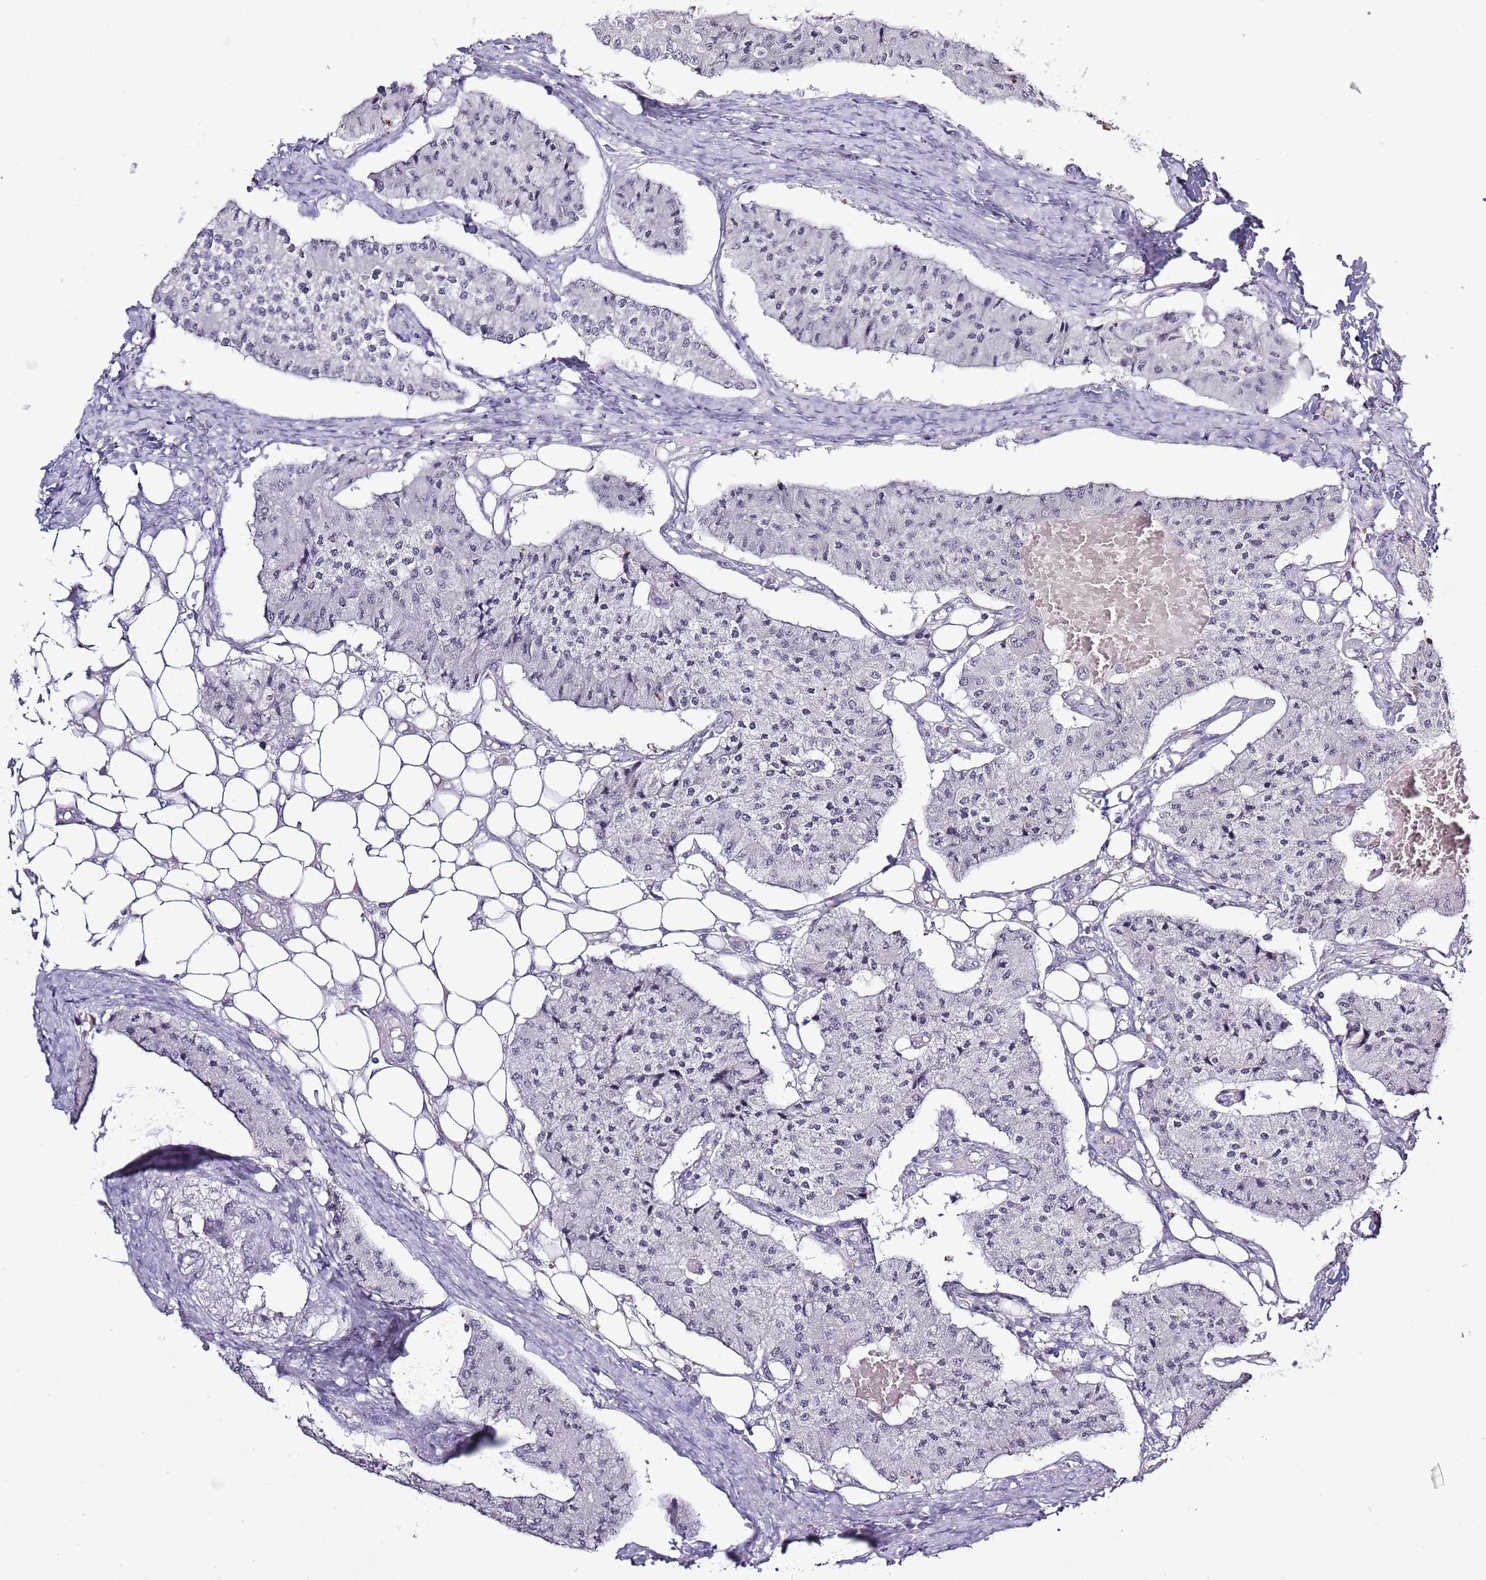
{"staining": {"intensity": "negative", "quantity": "none", "location": "none"}, "tissue": "carcinoid", "cell_type": "Tumor cells", "image_type": "cancer", "snomed": [{"axis": "morphology", "description": "Carcinoid, malignant, NOS"}, {"axis": "topography", "description": "Colon"}], "caption": "Tumor cells show no significant staining in carcinoid.", "gene": "SLC23A1", "patient": {"sex": "female", "age": 52}}